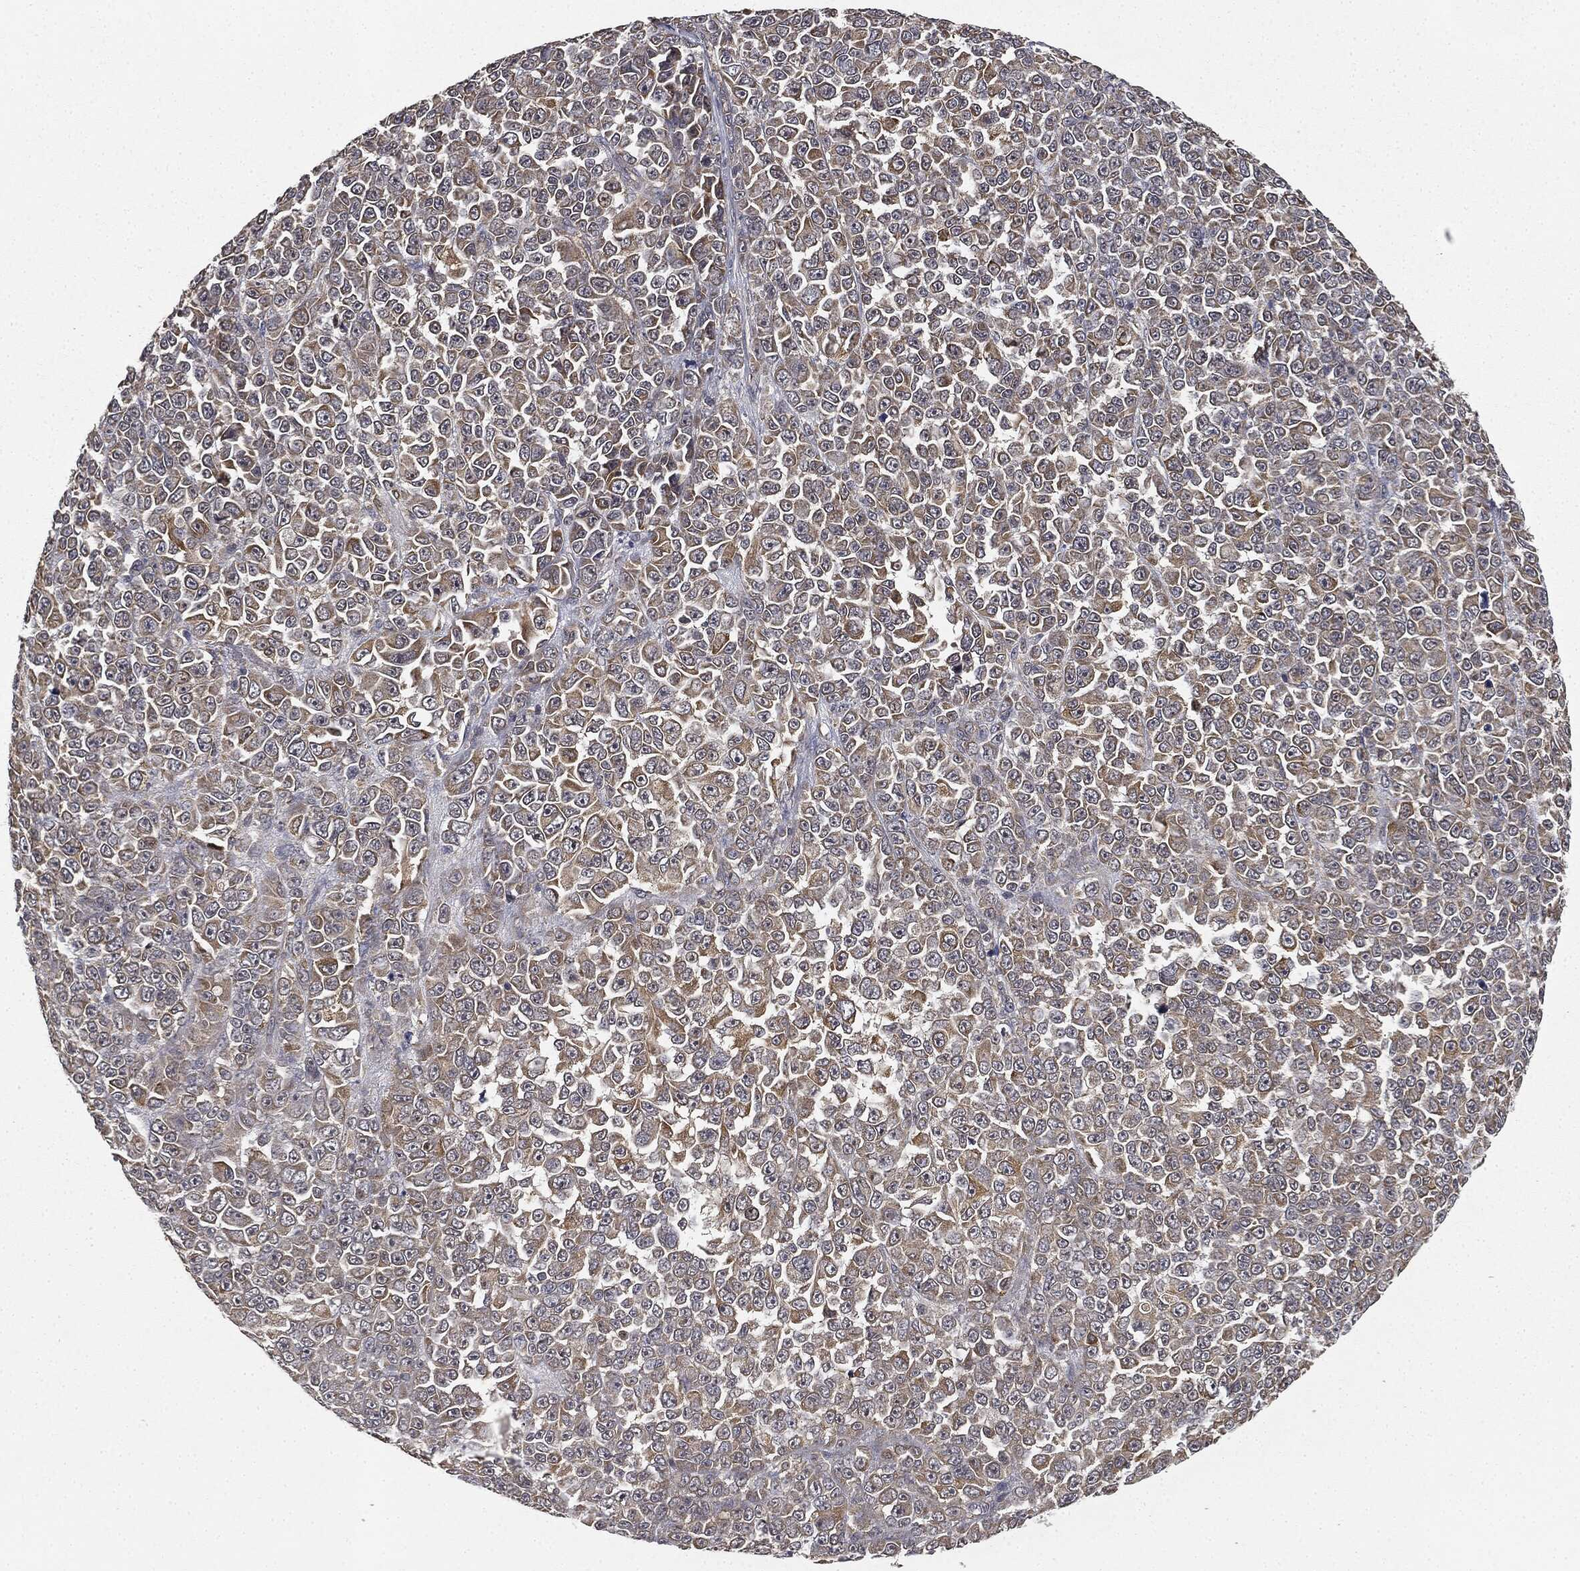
{"staining": {"intensity": "moderate", "quantity": "<25%", "location": "cytoplasmic/membranous"}, "tissue": "melanoma", "cell_type": "Tumor cells", "image_type": "cancer", "snomed": [{"axis": "morphology", "description": "Malignant melanoma, NOS"}, {"axis": "topography", "description": "Skin"}], "caption": "A histopathology image showing moderate cytoplasmic/membranous expression in about <25% of tumor cells in melanoma, as visualized by brown immunohistochemical staining.", "gene": "MIER2", "patient": {"sex": "female", "age": 95}}